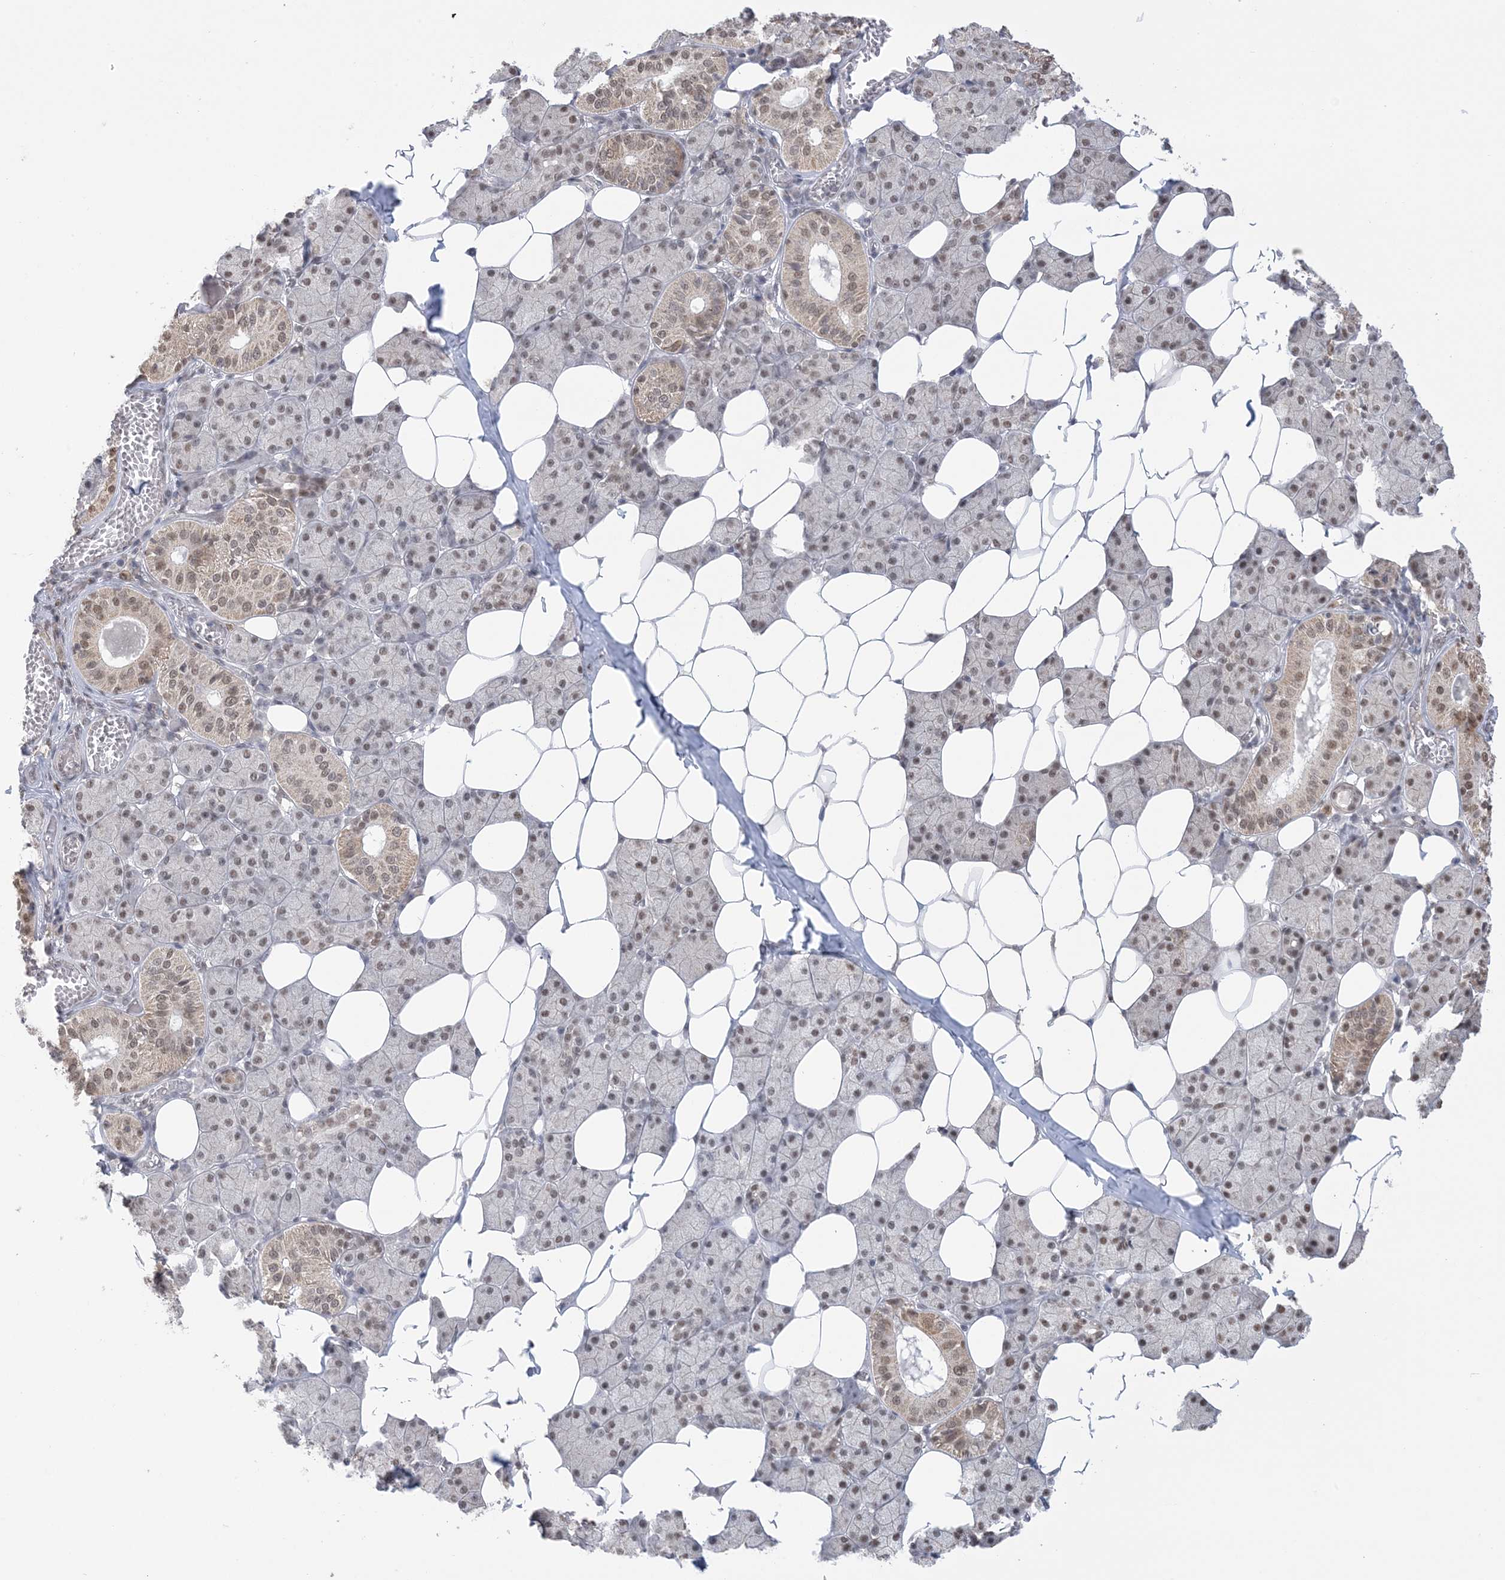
{"staining": {"intensity": "moderate", "quantity": "25%-75%", "location": "cytoplasmic/membranous,nuclear"}, "tissue": "salivary gland", "cell_type": "Glandular cells", "image_type": "normal", "snomed": [{"axis": "morphology", "description": "Normal tissue, NOS"}, {"axis": "topography", "description": "Salivary gland"}], "caption": "Salivary gland stained with a brown dye displays moderate cytoplasmic/membranous,nuclear positive staining in approximately 25%-75% of glandular cells.", "gene": "TRMT10C", "patient": {"sex": "female", "age": 33}}